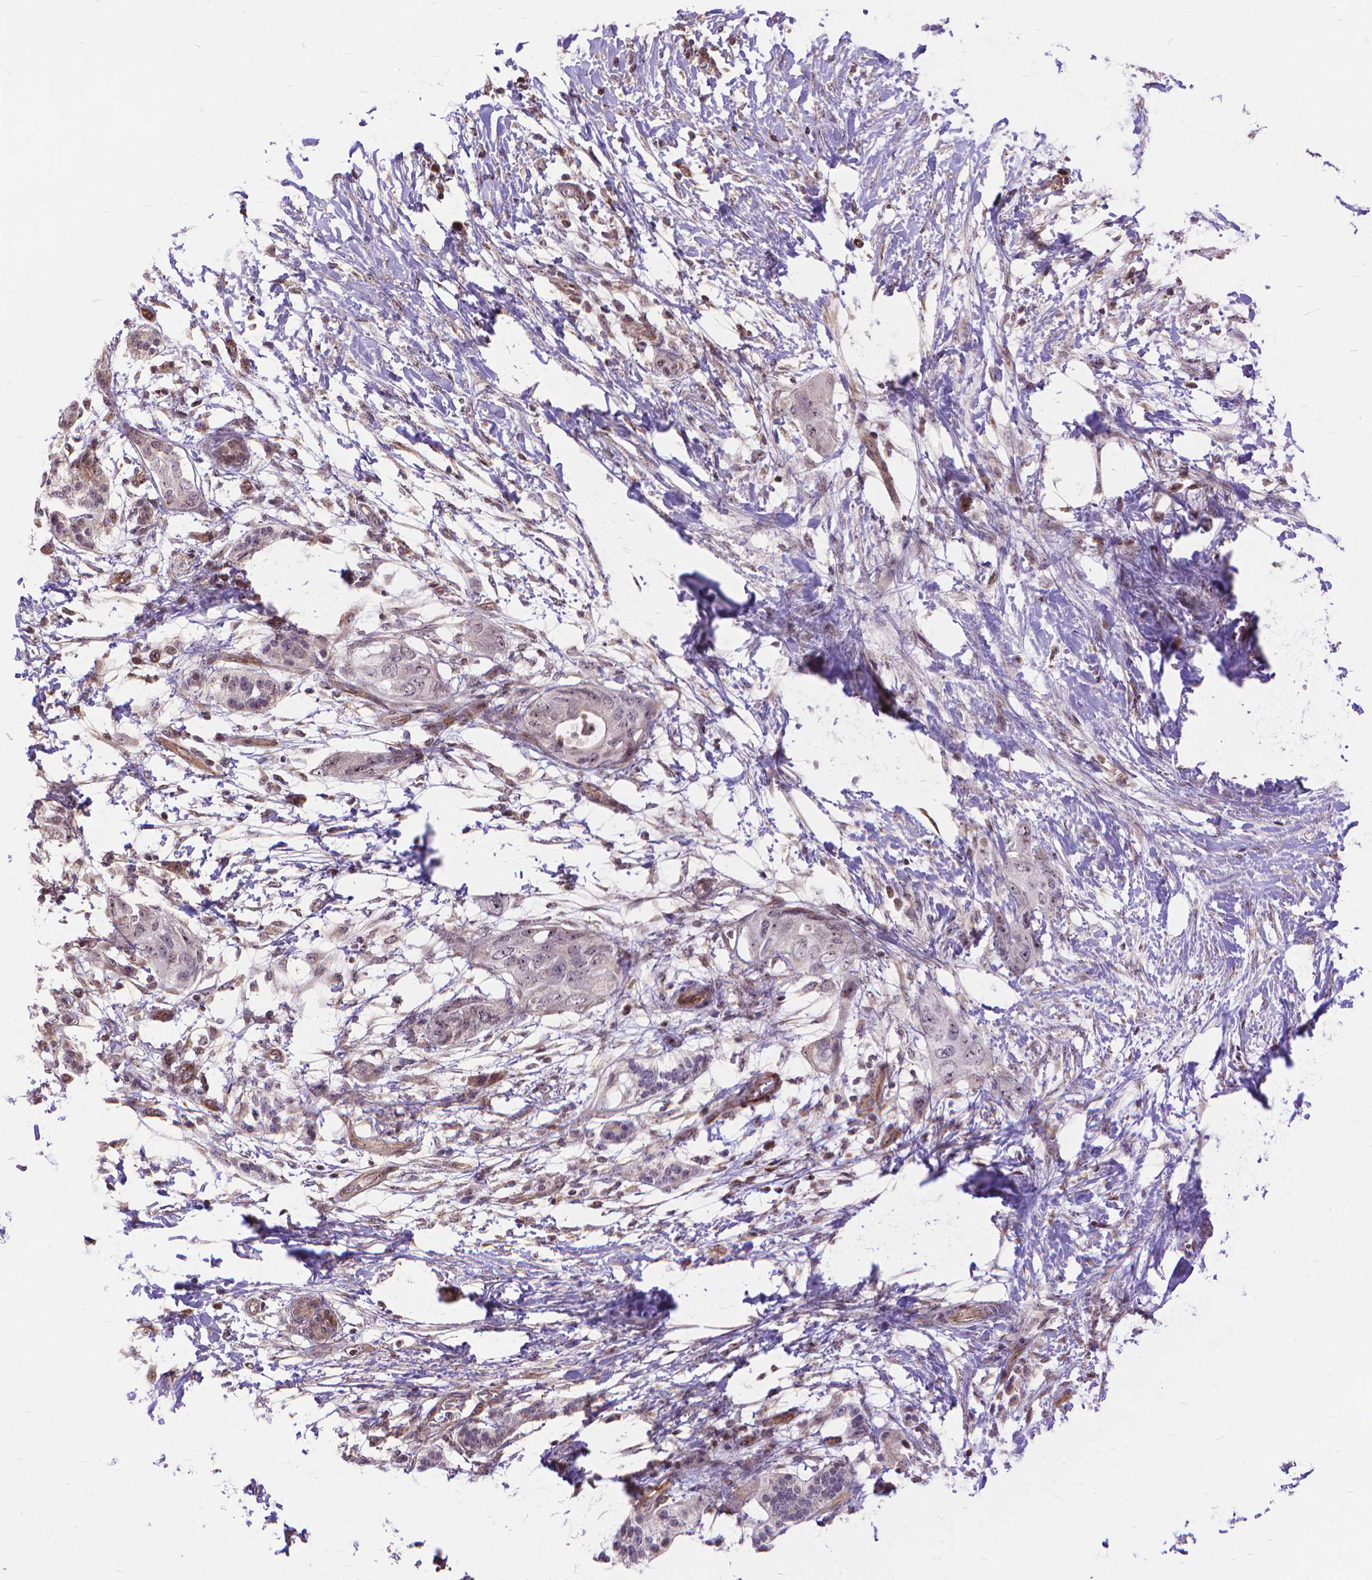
{"staining": {"intensity": "moderate", "quantity": "<25%", "location": "nuclear"}, "tissue": "pancreatic cancer", "cell_type": "Tumor cells", "image_type": "cancer", "snomed": [{"axis": "morphology", "description": "Adenocarcinoma, NOS"}, {"axis": "topography", "description": "Pancreas"}], "caption": "Tumor cells show low levels of moderate nuclear positivity in about <25% of cells in pancreatic adenocarcinoma.", "gene": "TMEM135", "patient": {"sex": "female", "age": 72}}